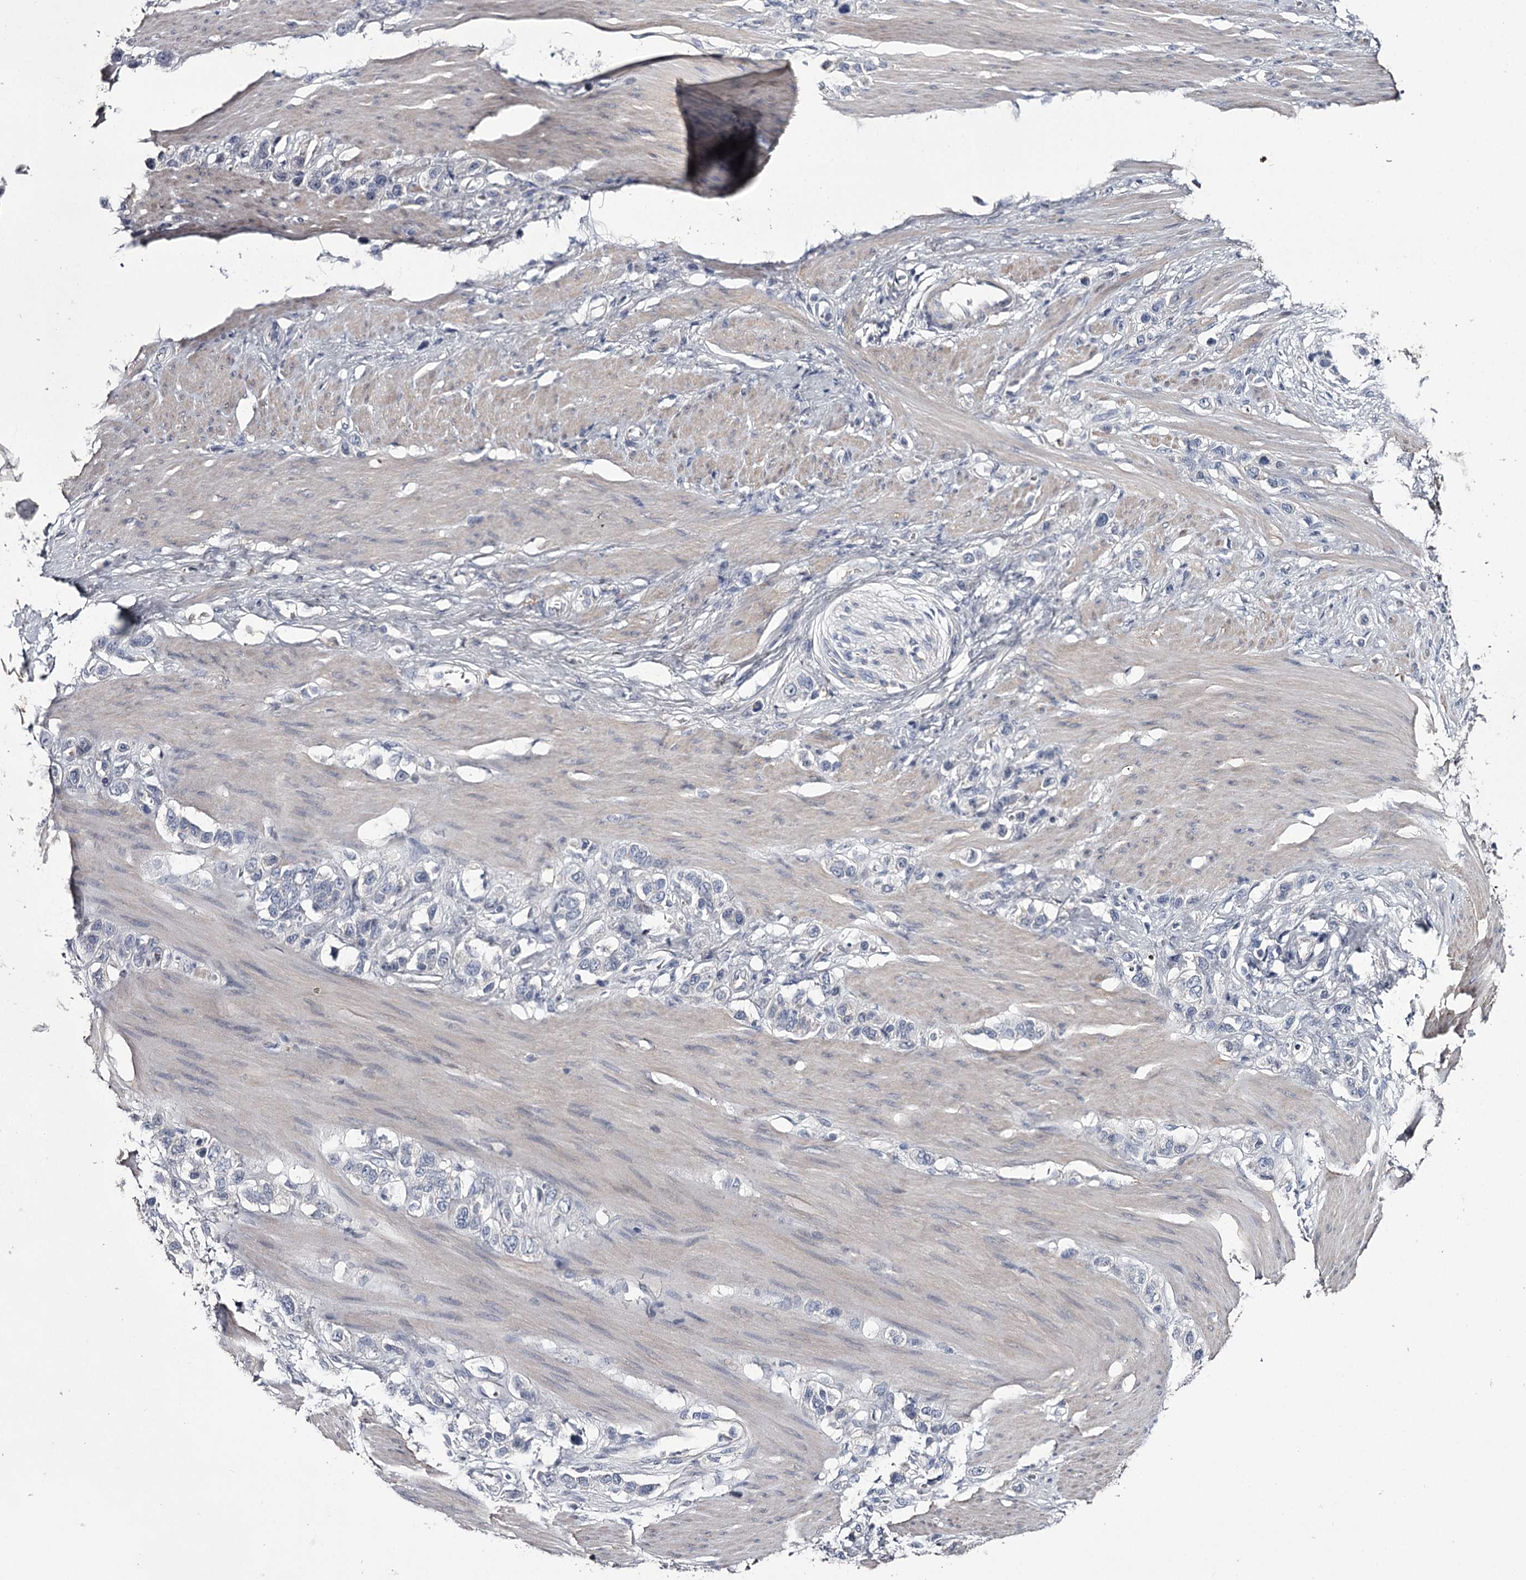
{"staining": {"intensity": "negative", "quantity": "none", "location": "none"}, "tissue": "stomach cancer", "cell_type": "Tumor cells", "image_type": "cancer", "snomed": [{"axis": "morphology", "description": "Adenocarcinoma, NOS"}, {"axis": "morphology", "description": "Adenocarcinoma, High grade"}, {"axis": "topography", "description": "Stomach, upper"}, {"axis": "topography", "description": "Stomach, lower"}], "caption": "Tumor cells show no significant protein positivity in stomach adenocarcinoma.", "gene": "FDXACB1", "patient": {"sex": "female", "age": 65}}